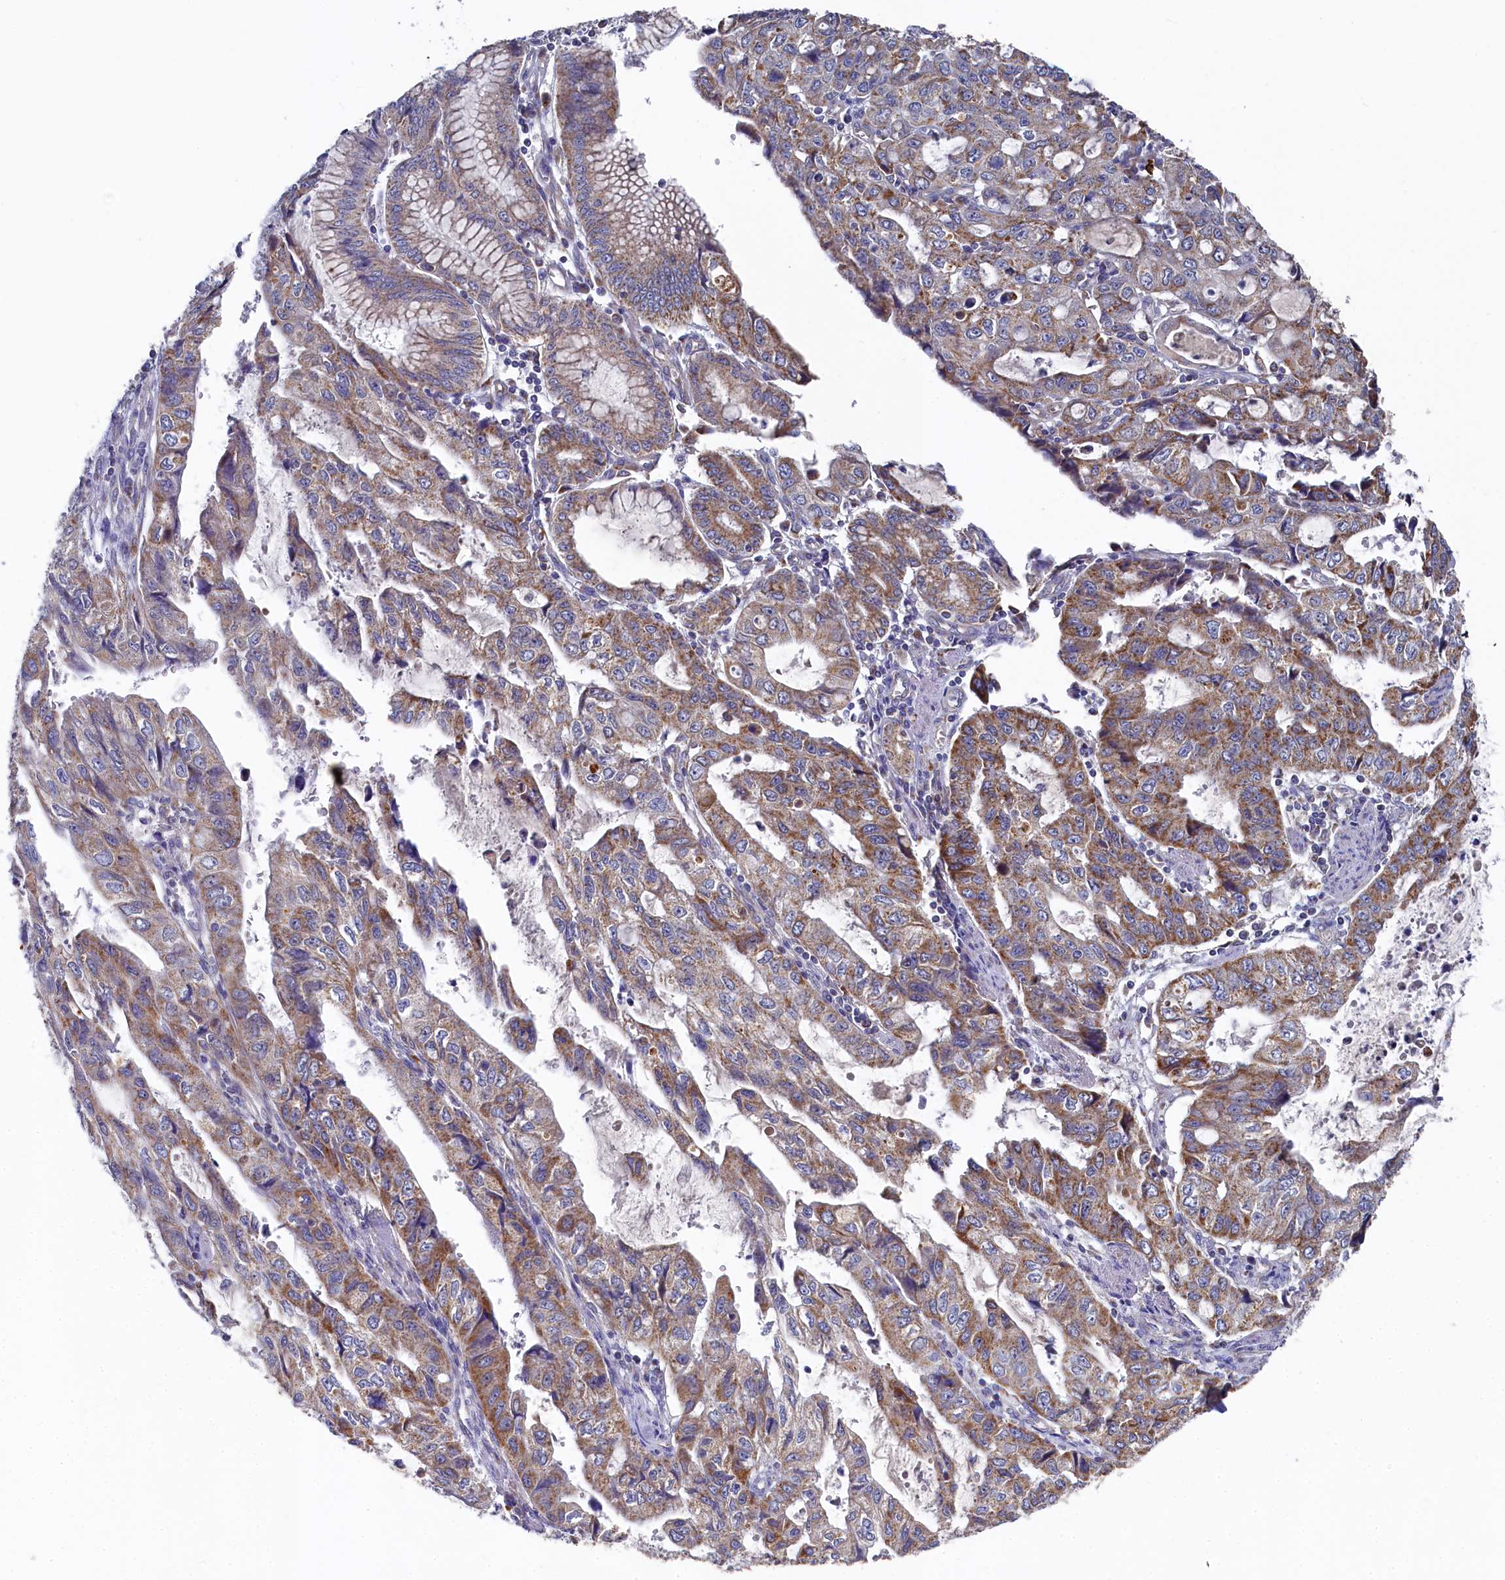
{"staining": {"intensity": "moderate", "quantity": ">75%", "location": "cytoplasmic/membranous"}, "tissue": "stomach cancer", "cell_type": "Tumor cells", "image_type": "cancer", "snomed": [{"axis": "morphology", "description": "Adenocarcinoma, NOS"}, {"axis": "topography", "description": "Stomach, upper"}], "caption": "Moderate cytoplasmic/membranous positivity is appreciated in approximately >75% of tumor cells in stomach cancer (adenocarcinoma).", "gene": "HAUS2", "patient": {"sex": "female", "age": 52}}